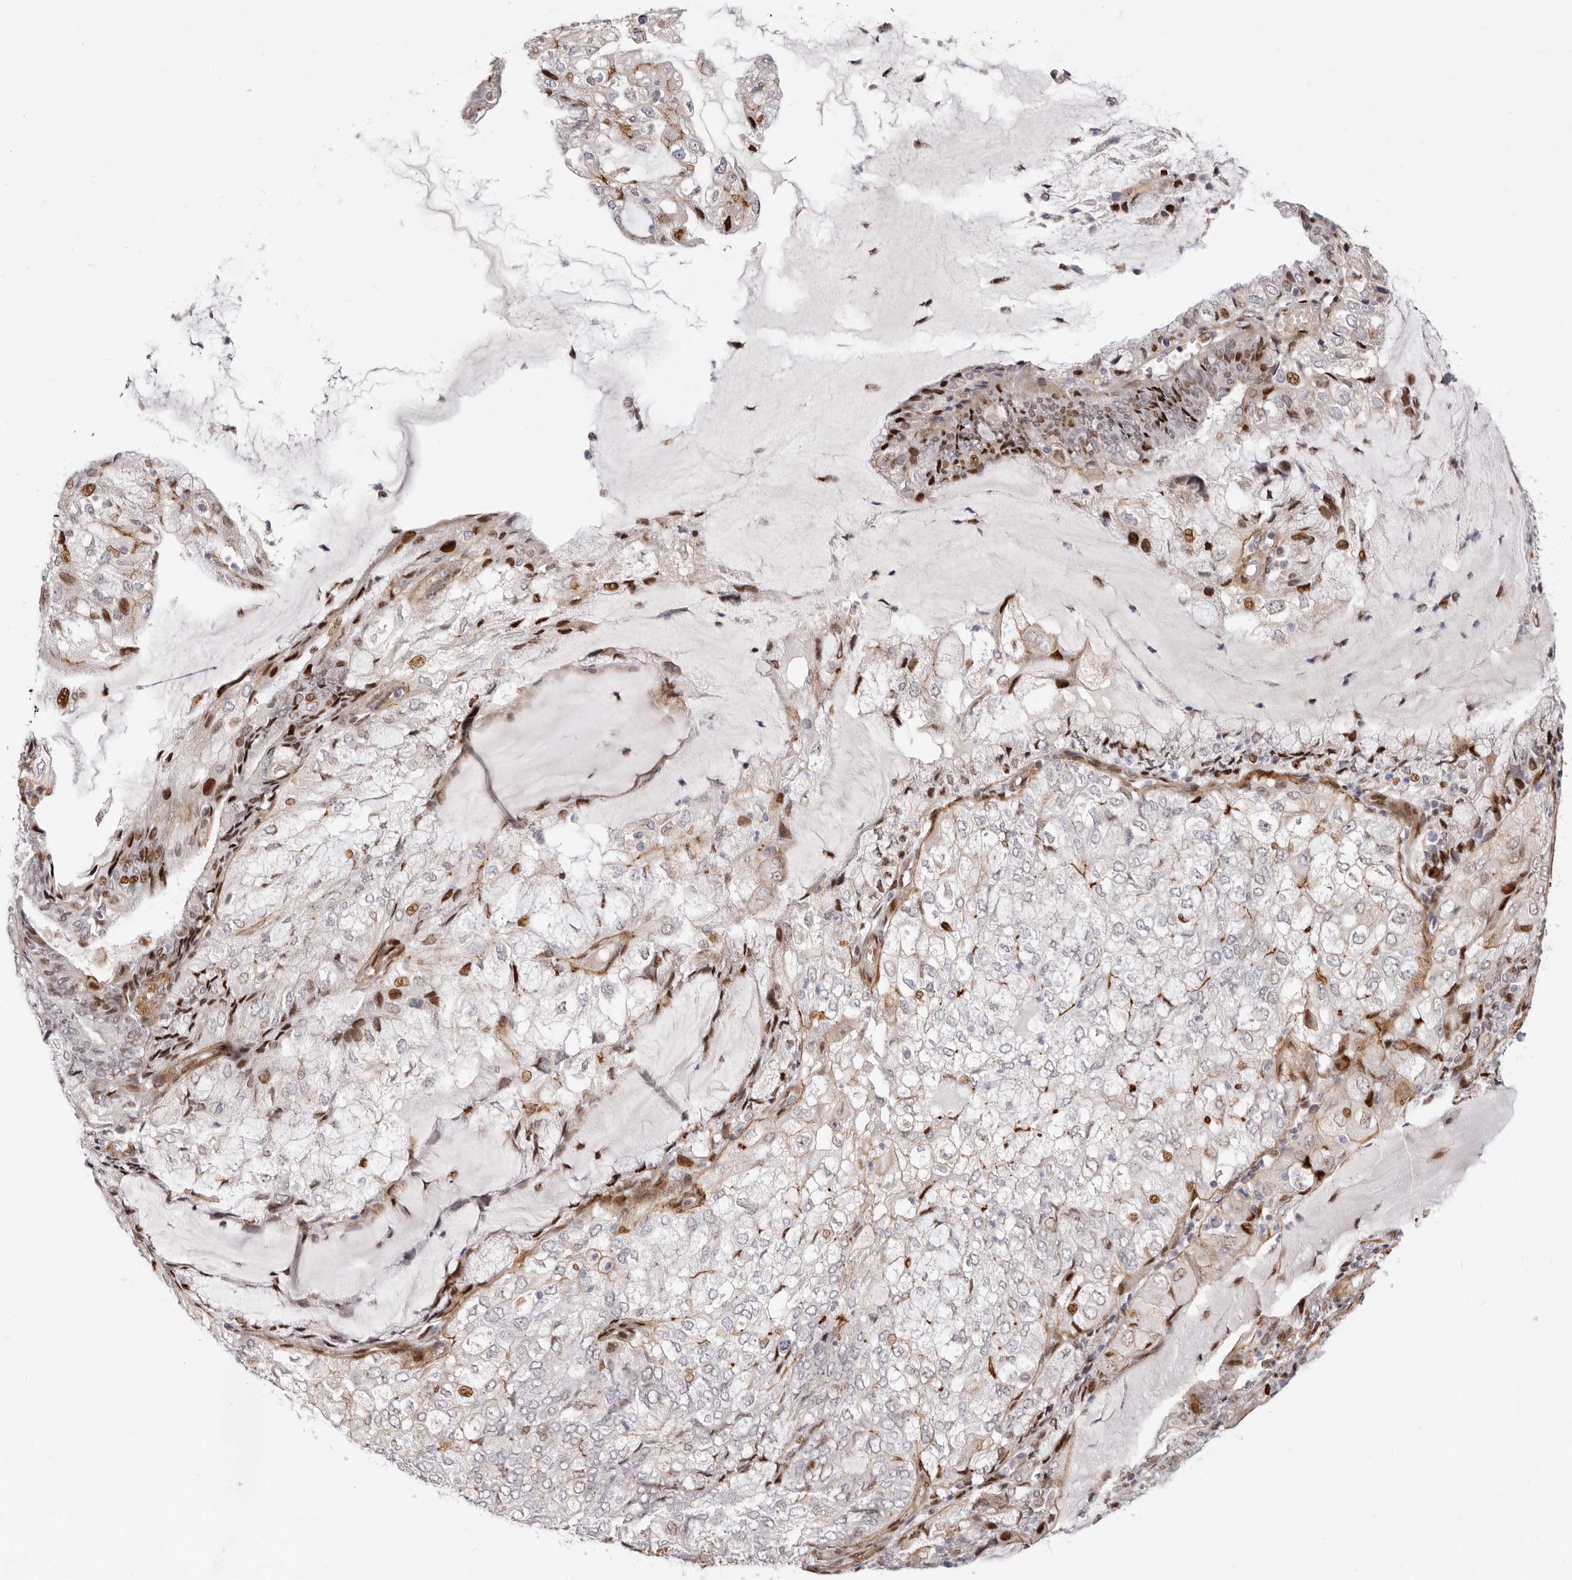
{"staining": {"intensity": "moderate", "quantity": "25%-75%", "location": "cytoplasmic/membranous,nuclear"}, "tissue": "endometrial cancer", "cell_type": "Tumor cells", "image_type": "cancer", "snomed": [{"axis": "morphology", "description": "Adenocarcinoma, NOS"}, {"axis": "topography", "description": "Endometrium"}], "caption": "DAB (3,3'-diaminobenzidine) immunohistochemical staining of human adenocarcinoma (endometrial) reveals moderate cytoplasmic/membranous and nuclear protein positivity in approximately 25%-75% of tumor cells. (DAB (3,3'-diaminobenzidine) IHC, brown staining for protein, blue staining for nuclei).", "gene": "EPHX3", "patient": {"sex": "female", "age": 81}}